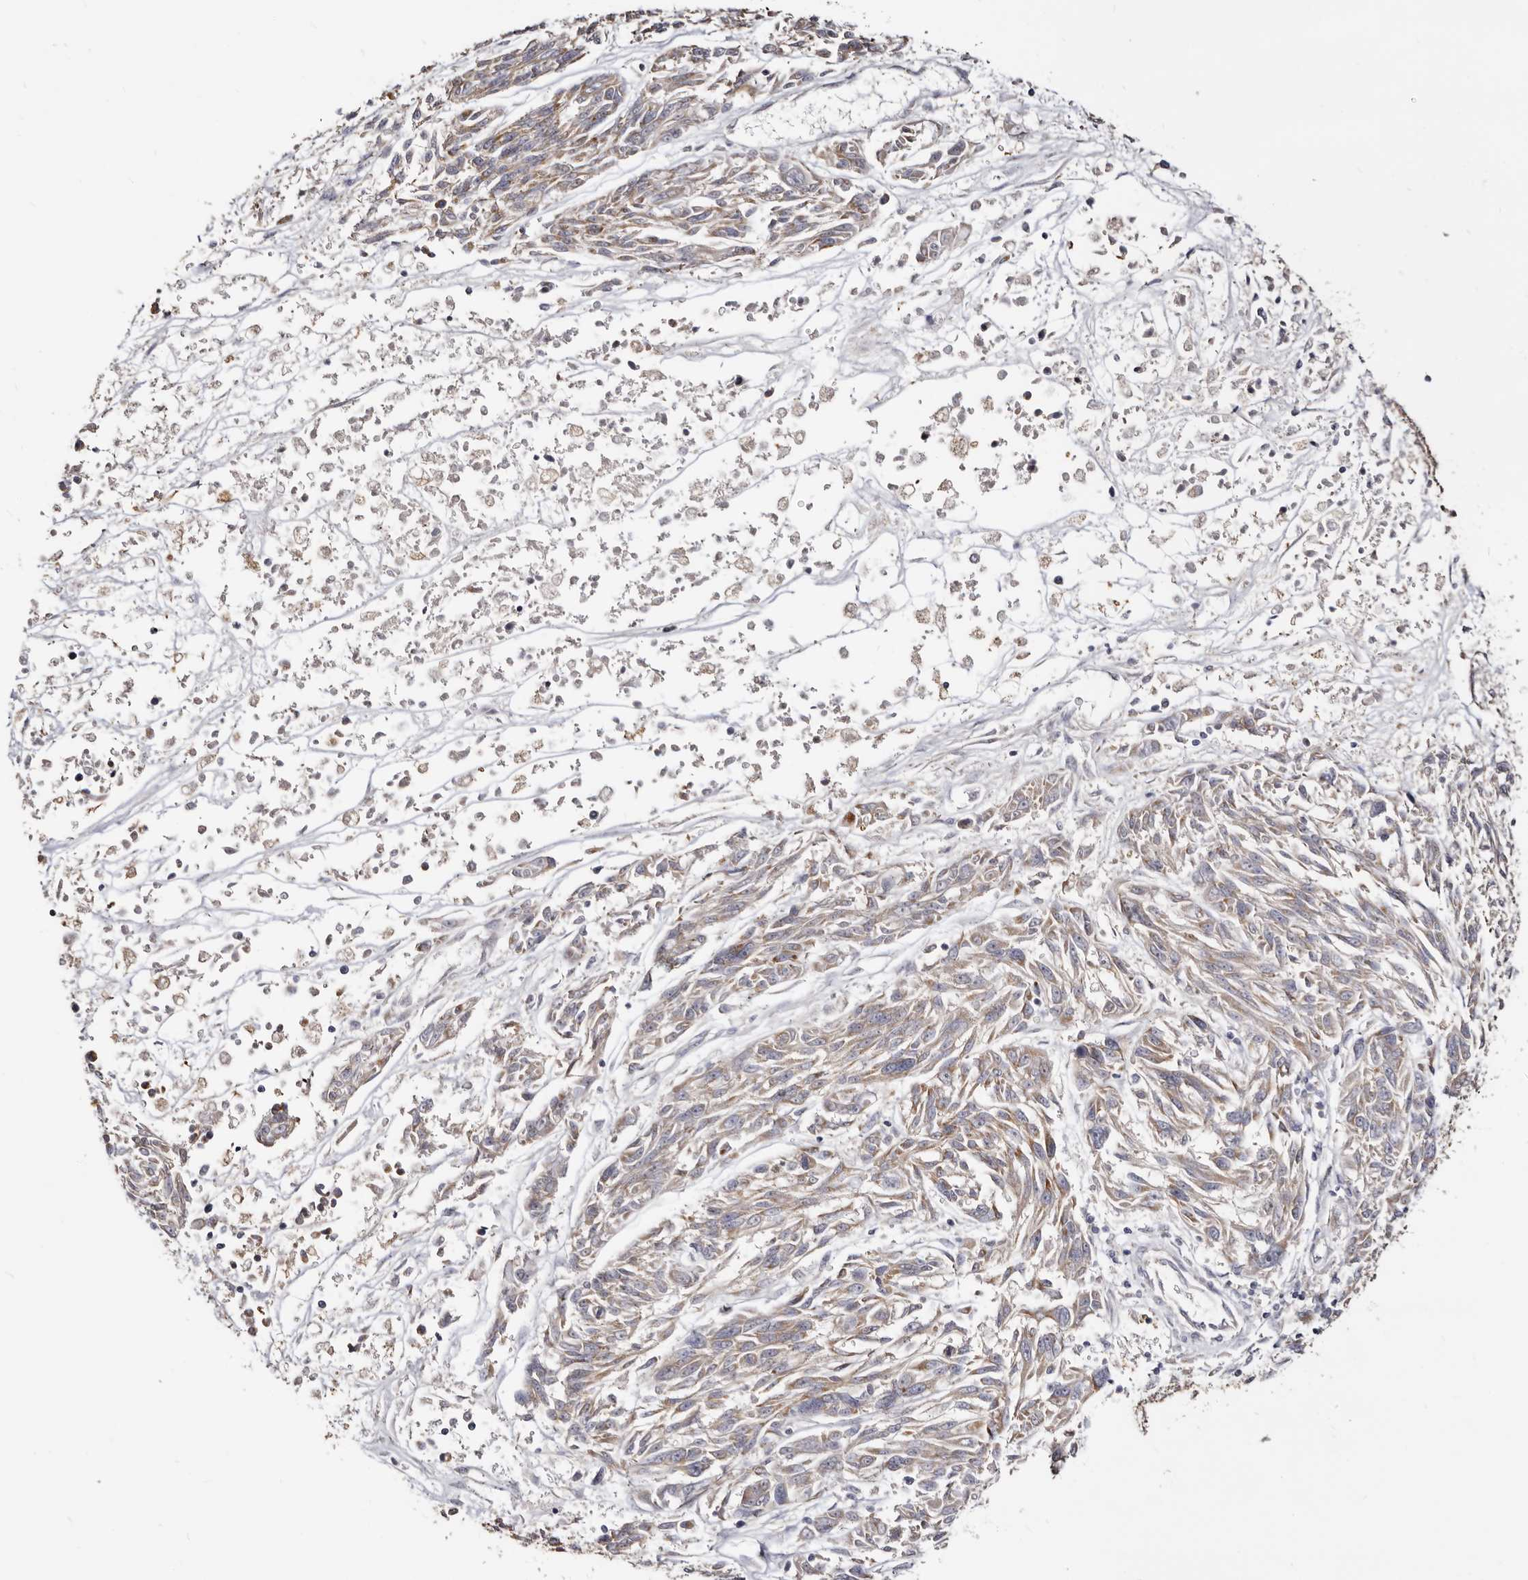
{"staining": {"intensity": "weak", "quantity": "<25%", "location": "cytoplasmic/membranous"}, "tissue": "melanoma", "cell_type": "Tumor cells", "image_type": "cancer", "snomed": [{"axis": "morphology", "description": "Malignant melanoma, NOS"}, {"axis": "topography", "description": "Skin"}], "caption": "The image displays no staining of tumor cells in malignant melanoma.", "gene": "BAIAP2L1", "patient": {"sex": "male", "age": 53}}